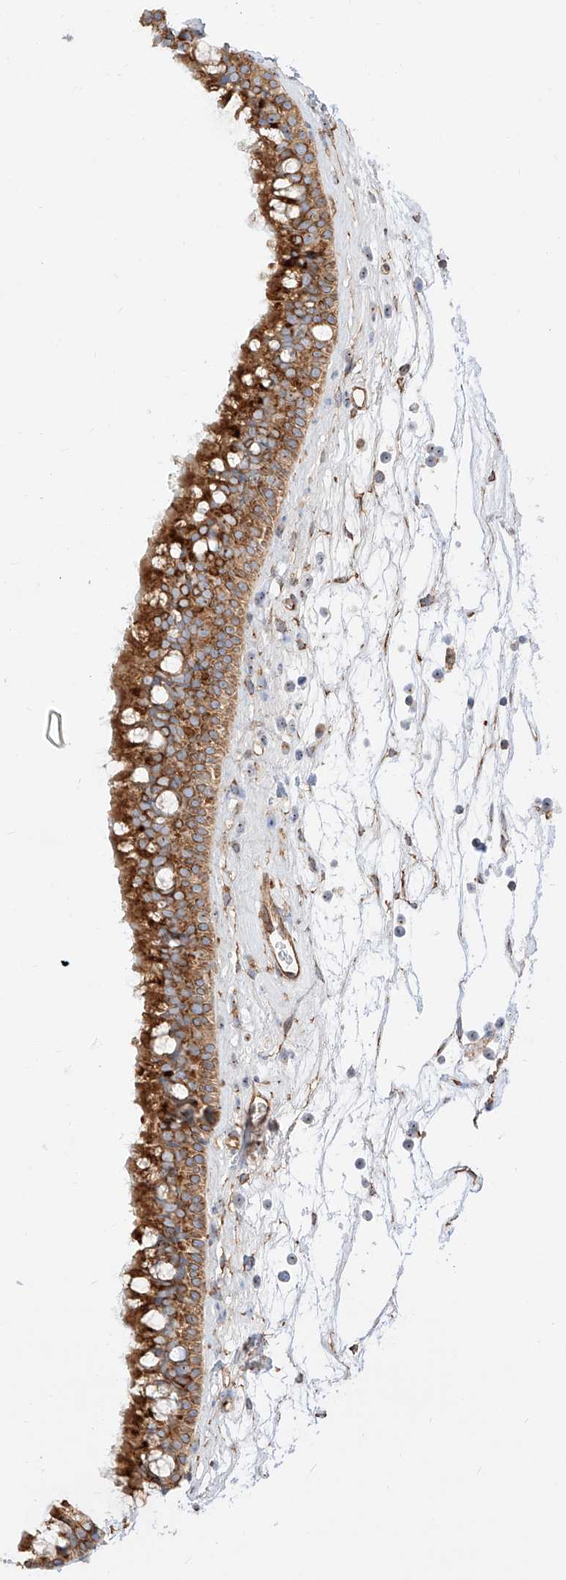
{"staining": {"intensity": "strong", "quantity": ">75%", "location": "cytoplasmic/membranous"}, "tissue": "nasopharynx", "cell_type": "Respiratory epithelial cells", "image_type": "normal", "snomed": [{"axis": "morphology", "description": "Normal tissue, NOS"}, {"axis": "topography", "description": "Nasopharynx"}], "caption": "Immunohistochemistry (IHC) micrograph of unremarkable nasopharynx: human nasopharynx stained using immunohistochemistry exhibits high levels of strong protein expression localized specifically in the cytoplasmic/membranous of respiratory epithelial cells, appearing as a cytoplasmic/membranous brown color.", "gene": "CSGALNACT2", "patient": {"sex": "male", "age": 64}}